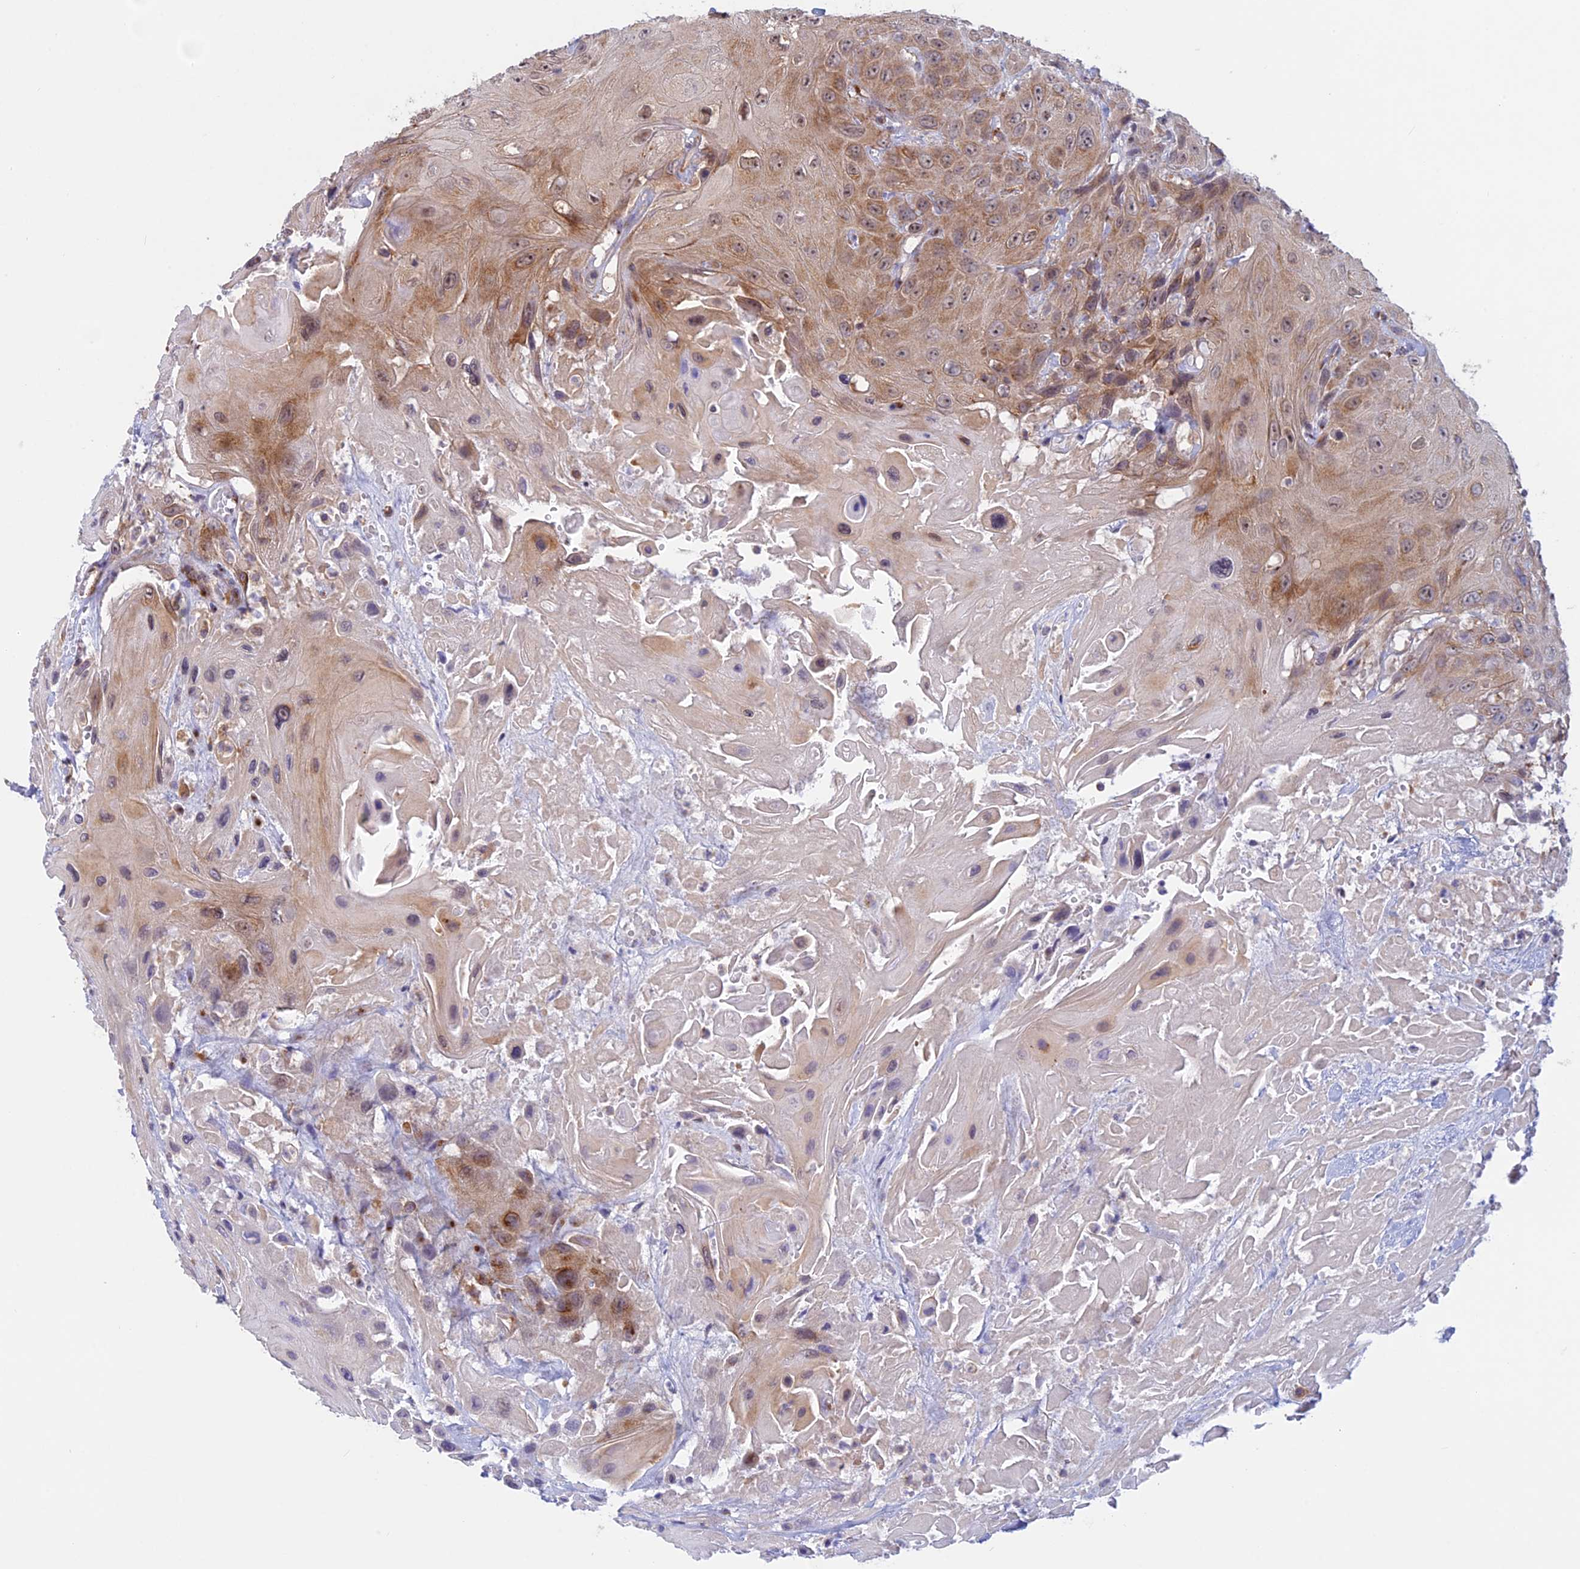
{"staining": {"intensity": "moderate", "quantity": ">75%", "location": "cytoplasmic/membranous"}, "tissue": "head and neck cancer", "cell_type": "Tumor cells", "image_type": "cancer", "snomed": [{"axis": "morphology", "description": "Squamous cell carcinoma, NOS"}, {"axis": "topography", "description": "Head-Neck"}], "caption": "This image reveals immunohistochemistry (IHC) staining of human head and neck cancer, with medium moderate cytoplasmic/membranous expression in approximately >75% of tumor cells.", "gene": "CLINT1", "patient": {"sex": "male", "age": 81}}